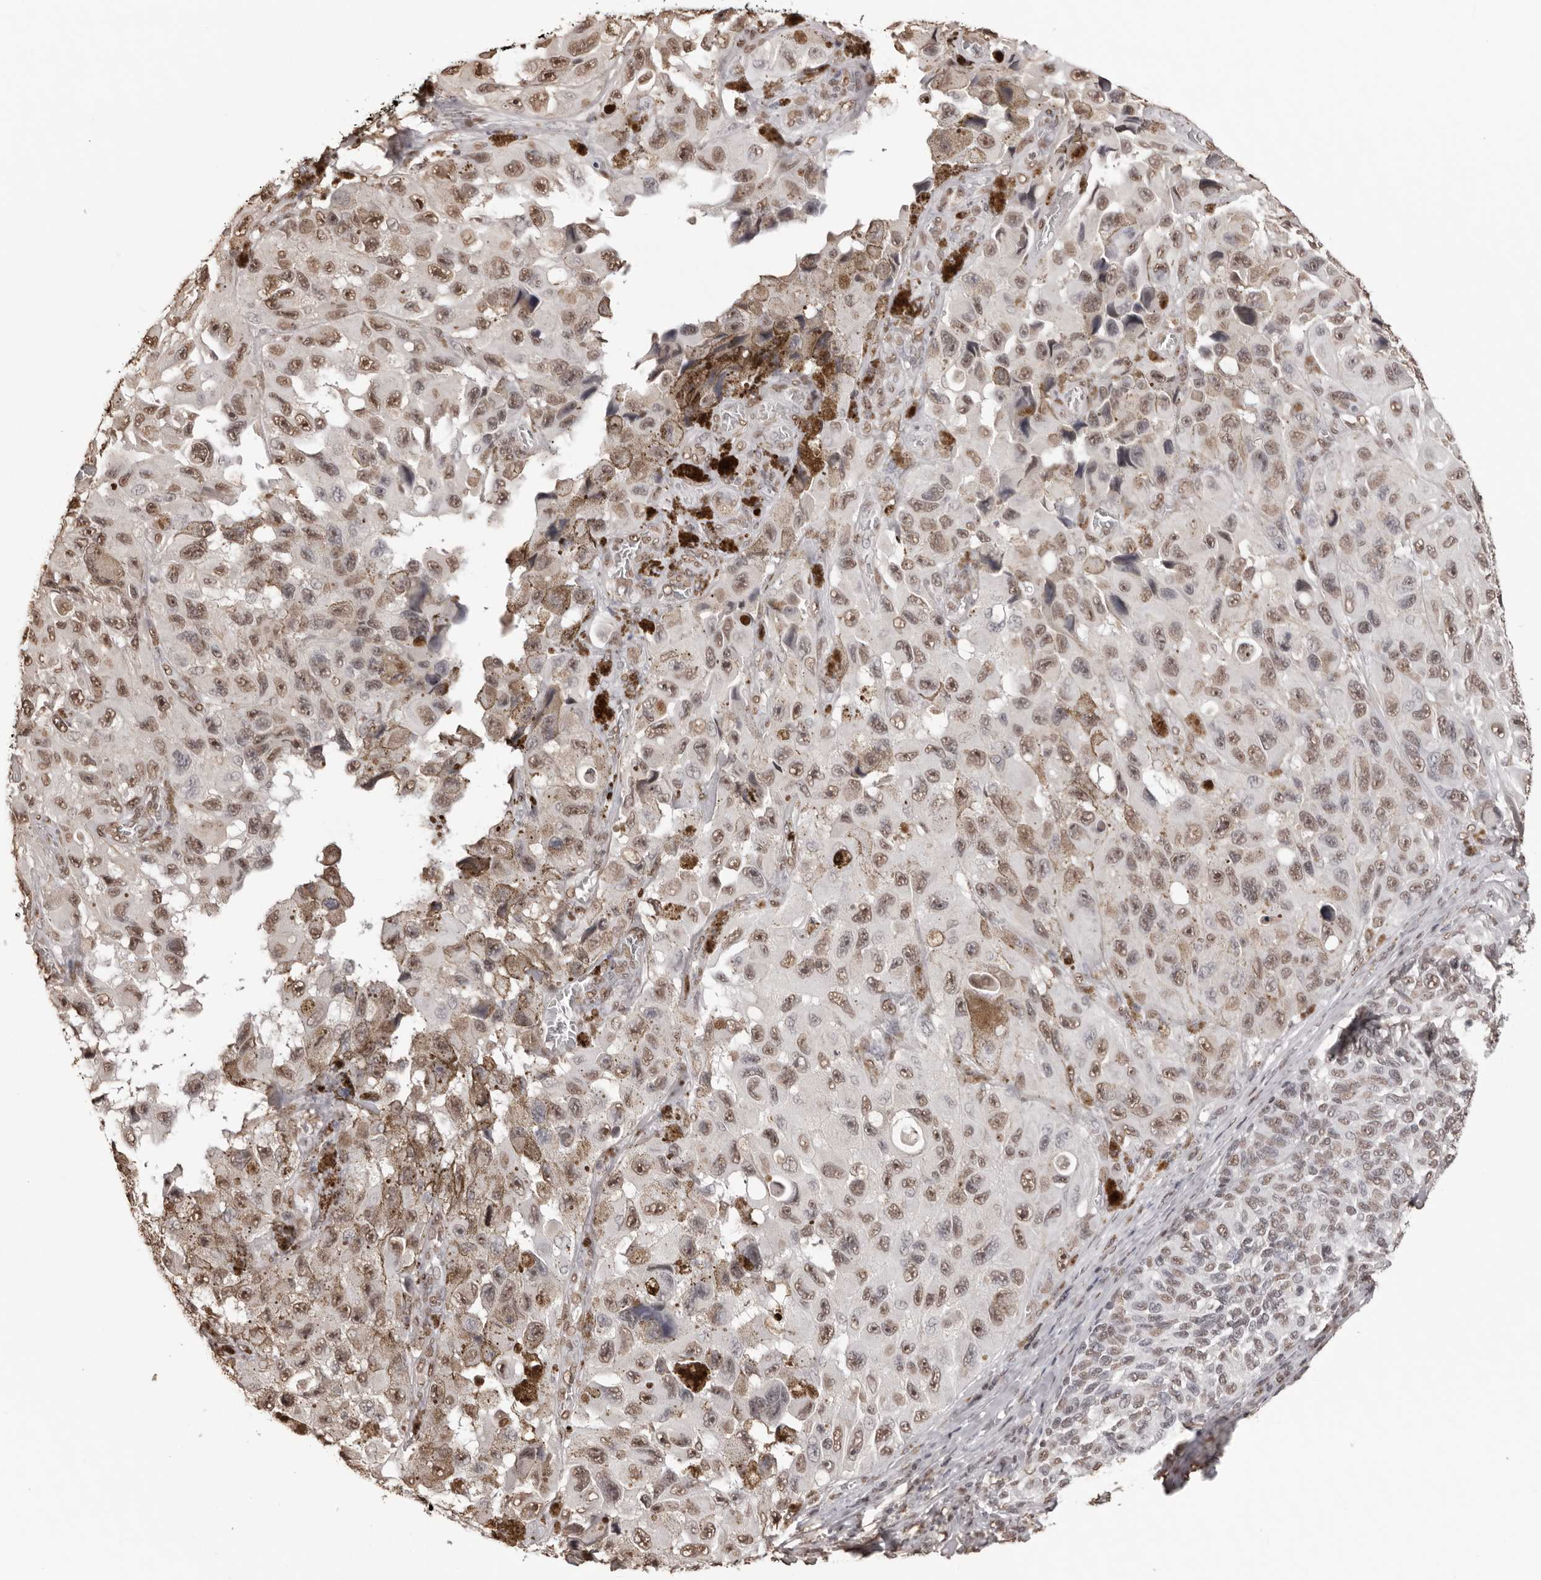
{"staining": {"intensity": "moderate", "quantity": ">75%", "location": "nuclear"}, "tissue": "melanoma", "cell_type": "Tumor cells", "image_type": "cancer", "snomed": [{"axis": "morphology", "description": "Malignant melanoma, NOS"}, {"axis": "topography", "description": "Skin"}], "caption": "High-power microscopy captured an IHC photomicrograph of melanoma, revealing moderate nuclear staining in about >75% of tumor cells. The staining was performed using DAB (3,3'-diaminobenzidine), with brown indicating positive protein expression. Nuclei are stained blue with hematoxylin.", "gene": "OLIG3", "patient": {"sex": "female", "age": 73}}